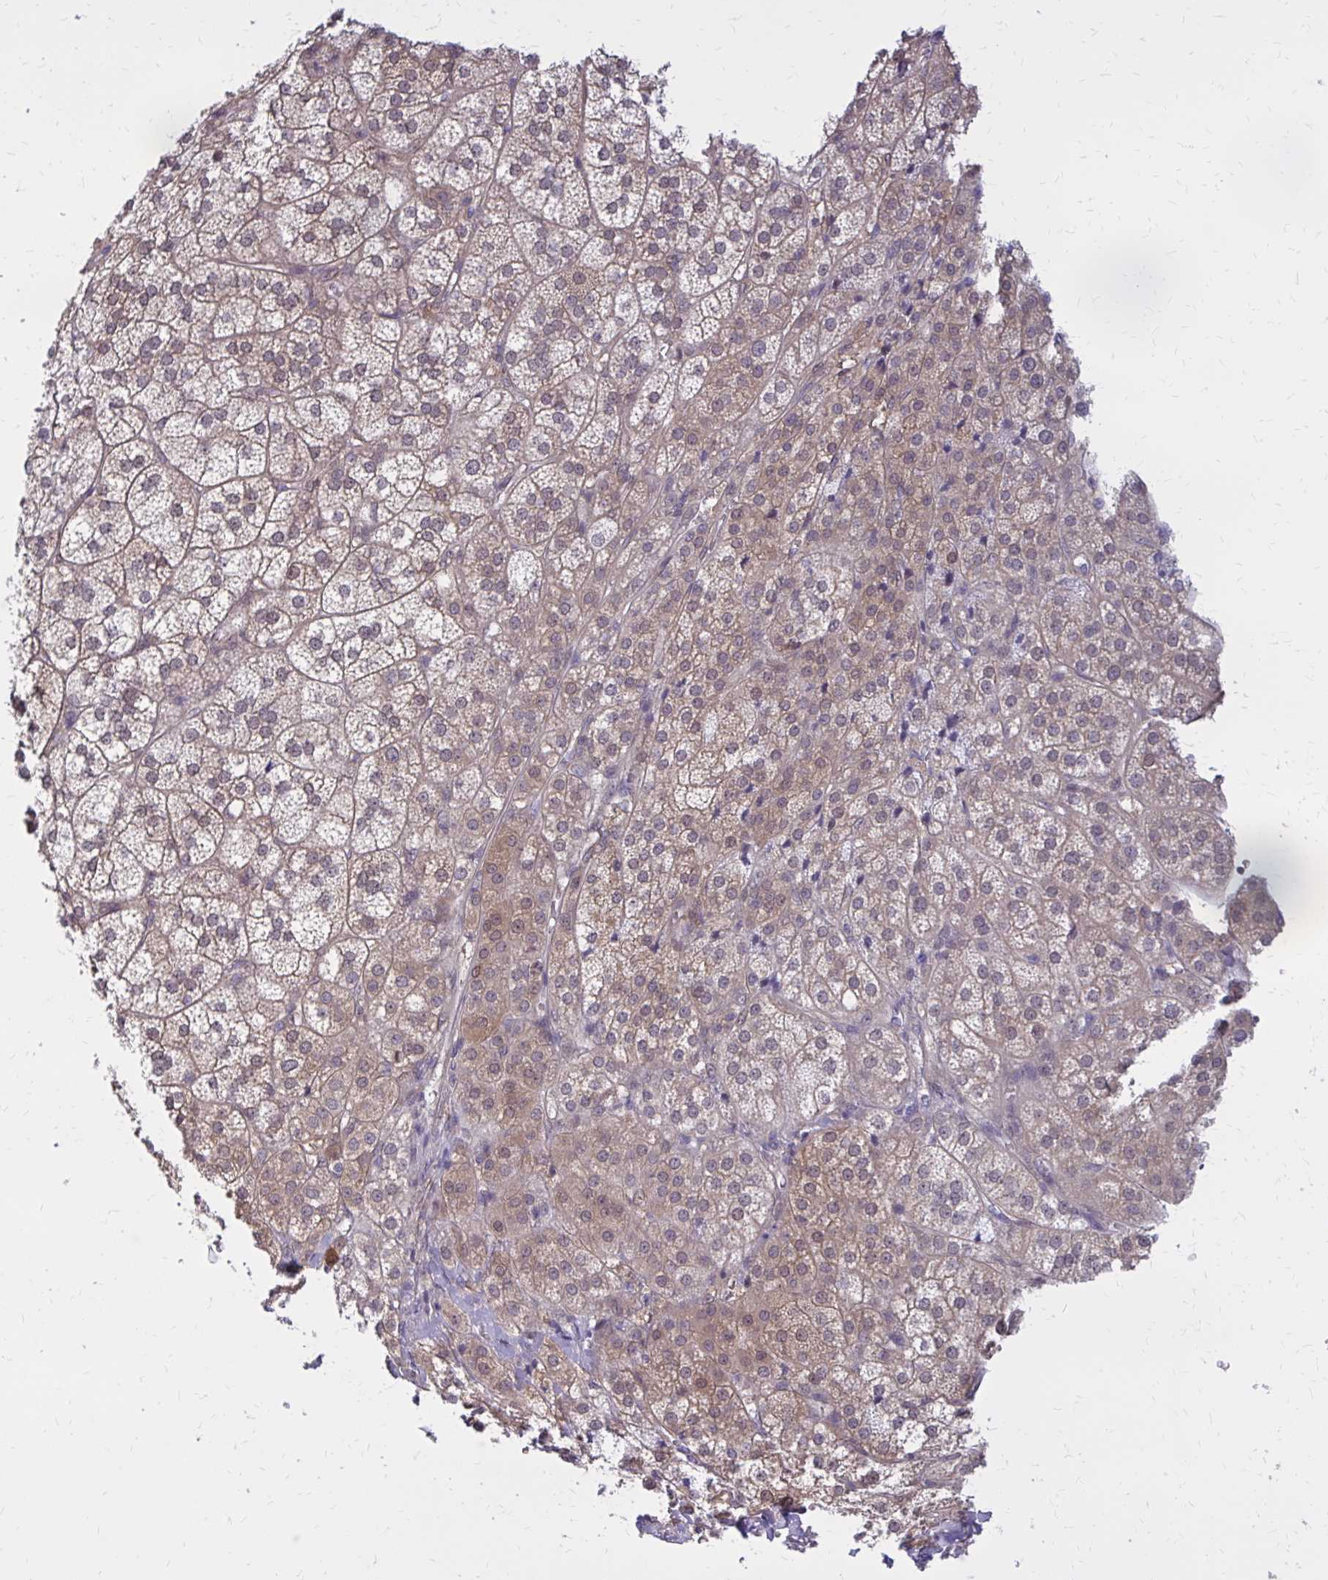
{"staining": {"intensity": "moderate", "quantity": "25%-75%", "location": "cytoplasmic/membranous"}, "tissue": "adrenal gland", "cell_type": "Glandular cells", "image_type": "normal", "snomed": [{"axis": "morphology", "description": "Normal tissue, NOS"}, {"axis": "topography", "description": "Adrenal gland"}], "caption": "Human adrenal gland stained with a brown dye displays moderate cytoplasmic/membranous positive expression in about 25%-75% of glandular cells.", "gene": "DBI", "patient": {"sex": "female", "age": 60}}